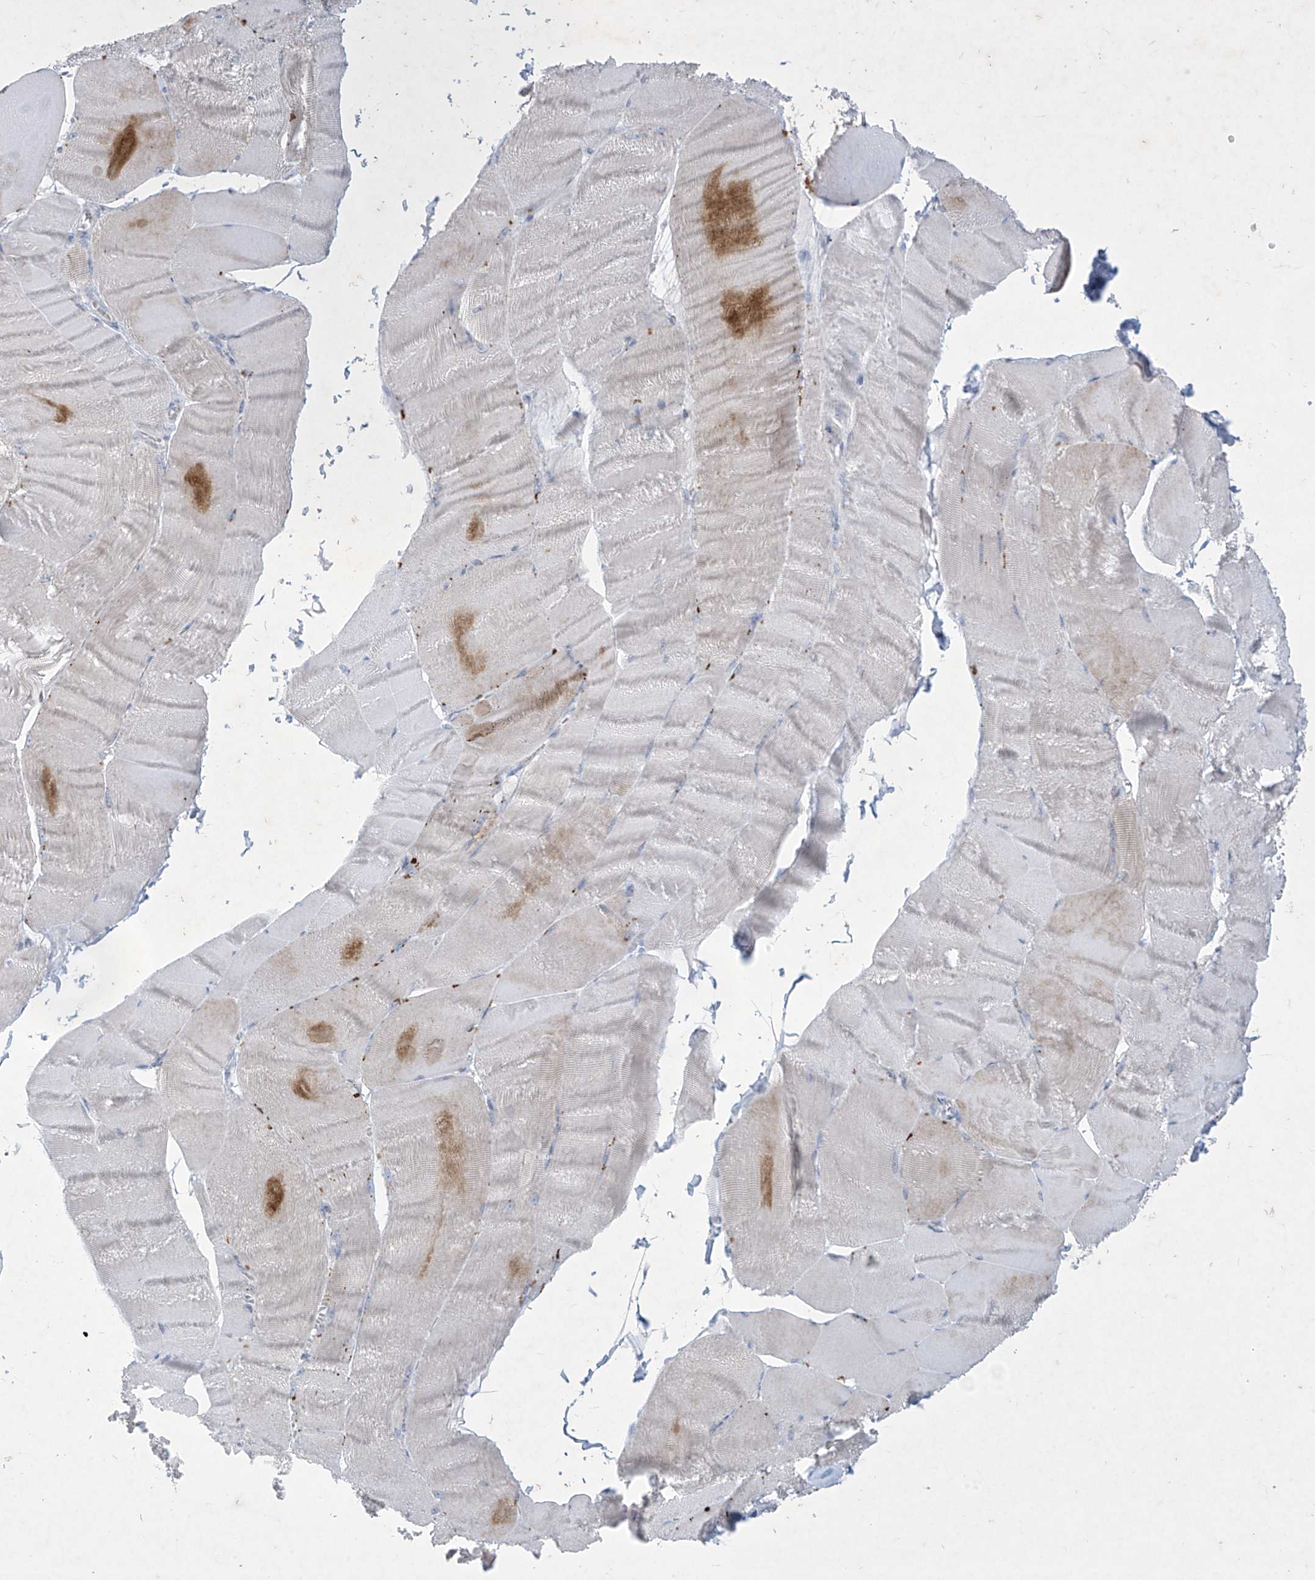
{"staining": {"intensity": "moderate", "quantity": "<25%", "location": "cytoplasmic/membranous"}, "tissue": "skeletal muscle", "cell_type": "Myocytes", "image_type": "normal", "snomed": [{"axis": "morphology", "description": "Normal tissue, NOS"}, {"axis": "morphology", "description": "Basal cell carcinoma"}, {"axis": "topography", "description": "Skeletal muscle"}], "caption": "Normal skeletal muscle displays moderate cytoplasmic/membranous positivity in approximately <25% of myocytes, visualized by immunohistochemistry.", "gene": "GPR137C", "patient": {"sex": "female", "age": 64}}